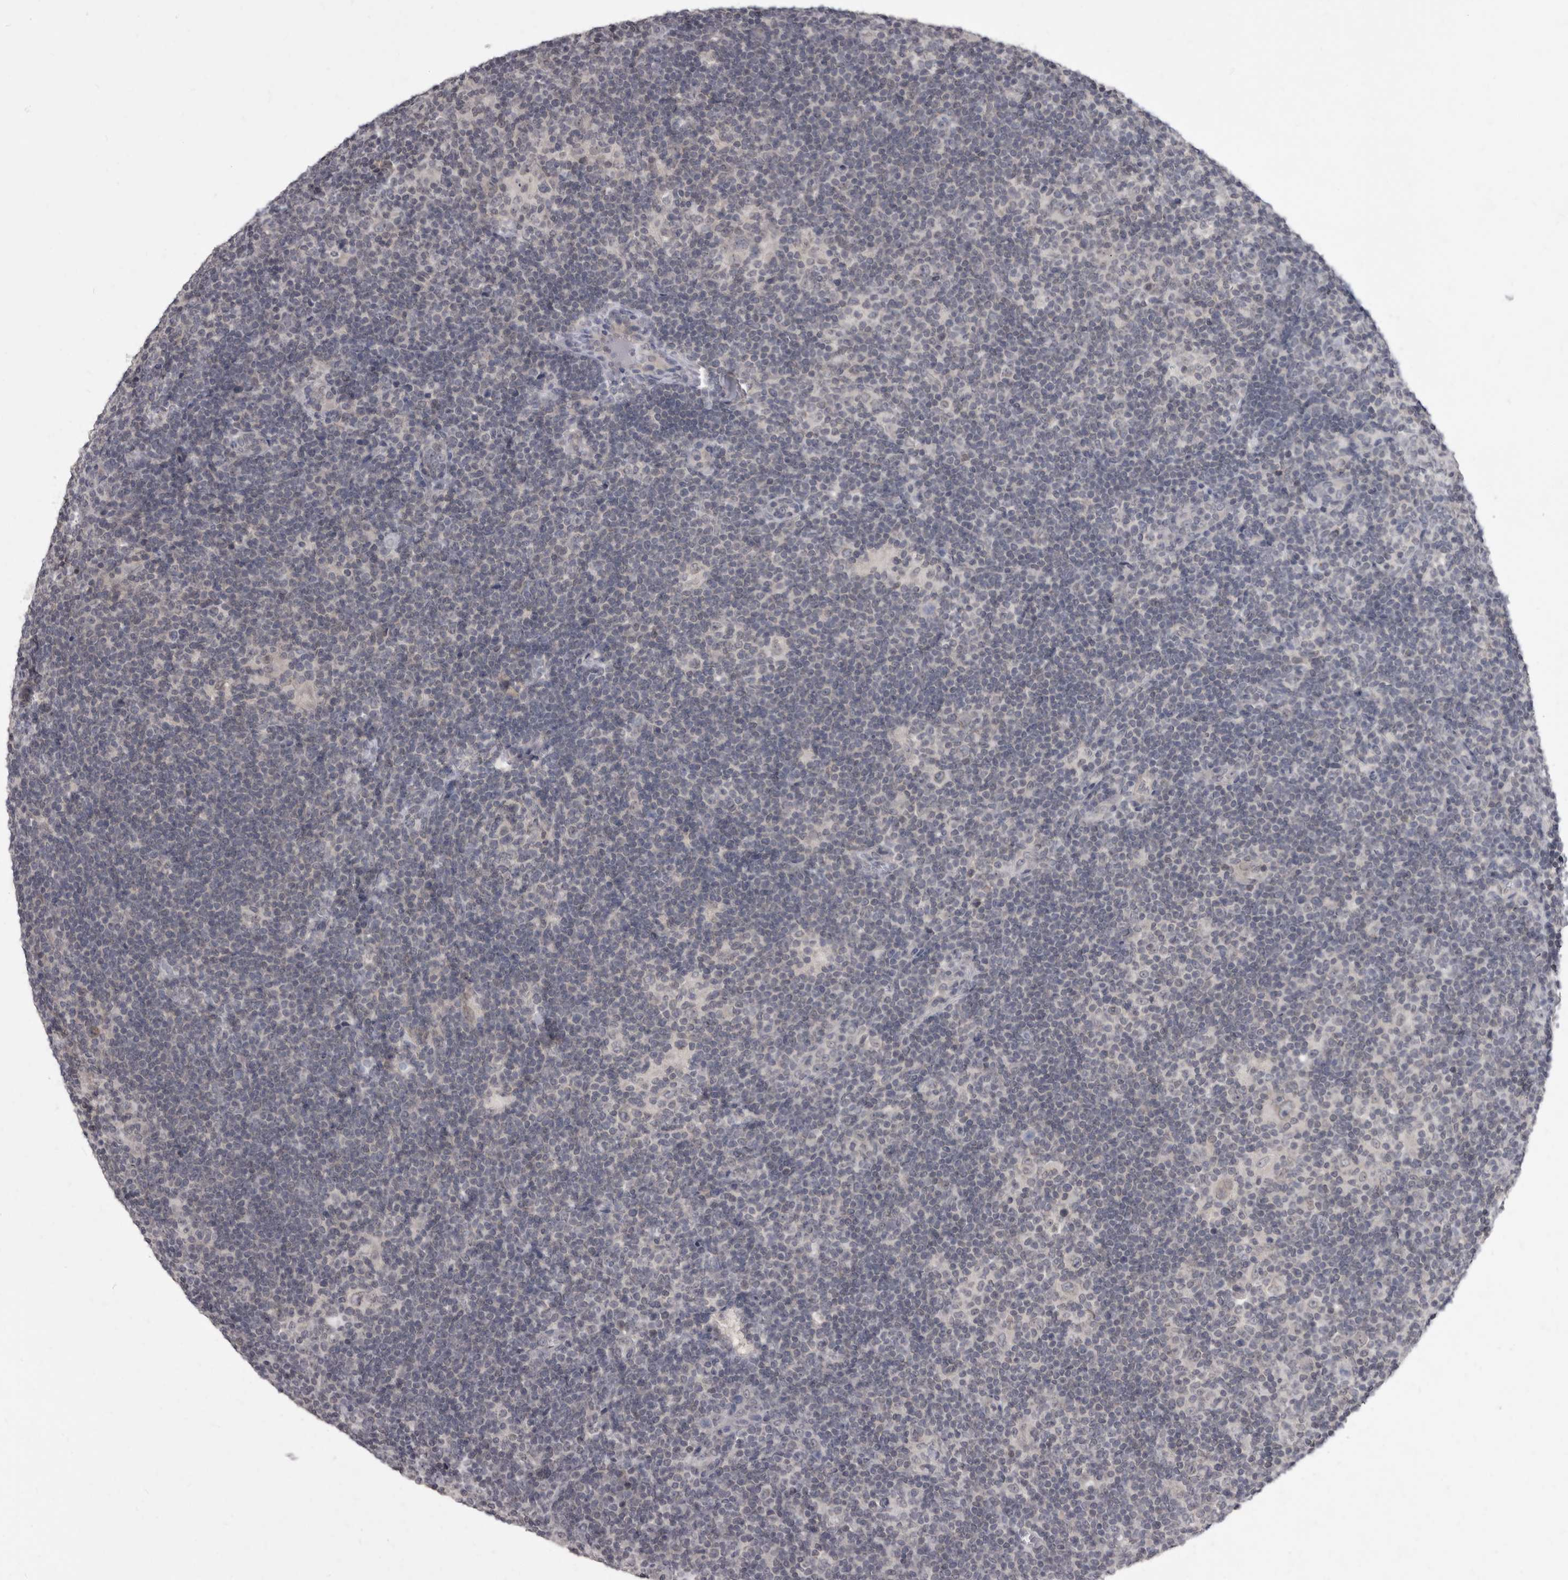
{"staining": {"intensity": "negative", "quantity": "none", "location": "none"}, "tissue": "lymphoma", "cell_type": "Tumor cells", "image_type": "cancer", "snomed": [{"axis": "morphology", "description": "Hodgkin's disease, NOS"}, {"axis": "topography", "description": "Lymph node"}], "caption": "IHC micrograph of Hodgkin's disease stained for a protein (brown), which reveals no expression in tumor cells.", "gene": "SULT1E1", "patient": {"sex": "female", "age": 57}}